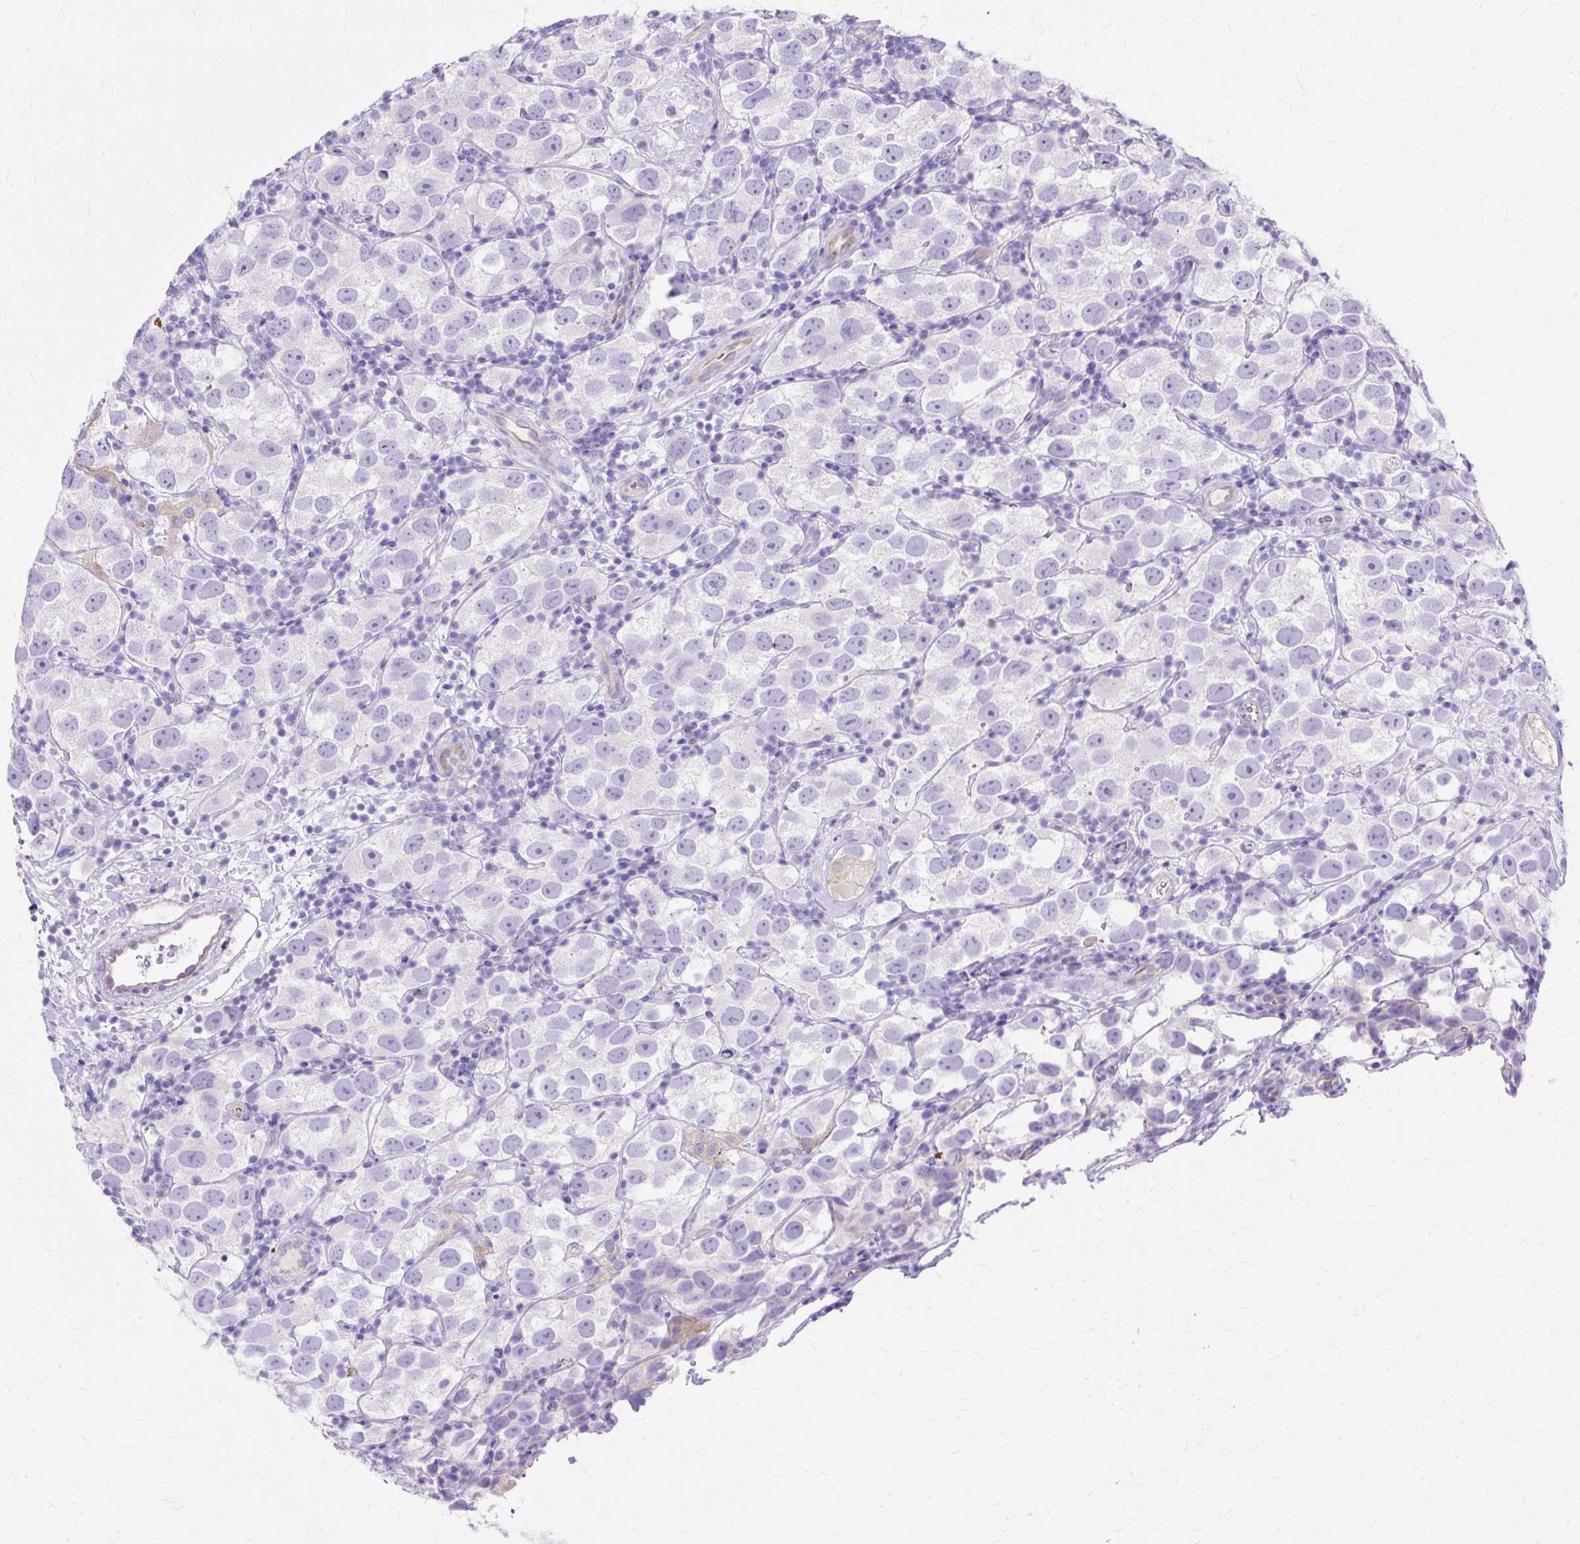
{"staining": {"intensity": "negative", "quantity": "none", "location": "none"}, "tissue": "testis cancer", "cell_type": "Tumor cells", "image_type": "cancer", "snomed": [{"axis": "morphology", "description": "Seminoma, NOS"}, {"axis": "topography", "description": "Testis"}], "caption": "Seminoma (testis) was stained to show a protein in brown. There is no significant positivity in tumor cells.", "gene": "MYO6", "patient": {"sex": "male", "age": 26}}